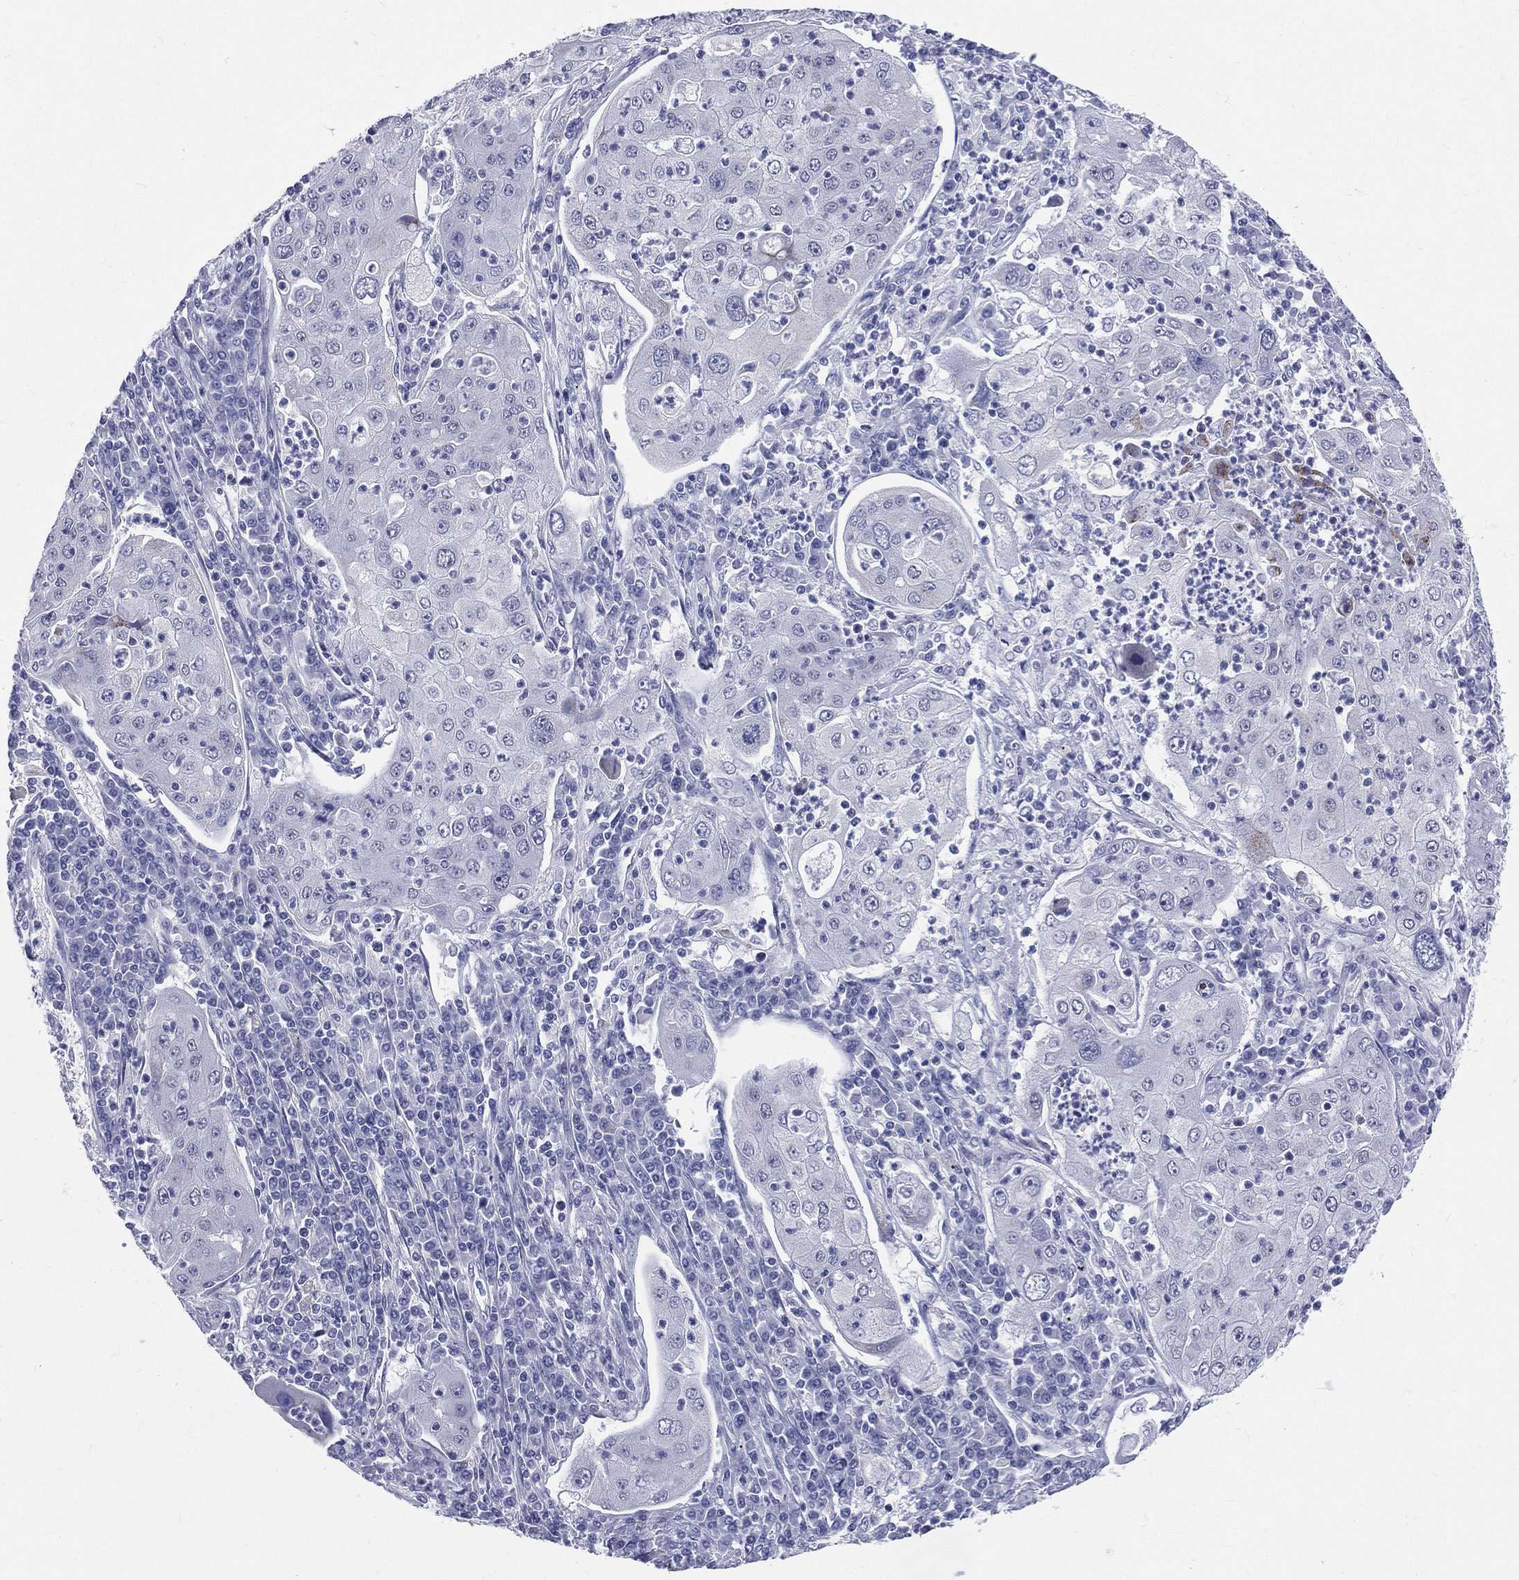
{"staining": {"intensity": "negative", "quantity": "none", "location": "none"}, "tissue": "lung cancer", "cell_type": "Tumor cells", "image_type": "cancer", "snomed": [{"axis": "morphology", "description": "Squamous cell carcinoma, NOS"}, {"axis": "topography", "description": "Lung"}], "caption": "This is an IHC micrograph of human lung cancer (squamous cell carcinoma). There is no positivity in tumor cells.", "gene": "MLLT10", "patient": {"sex": "female", "age": 59}}